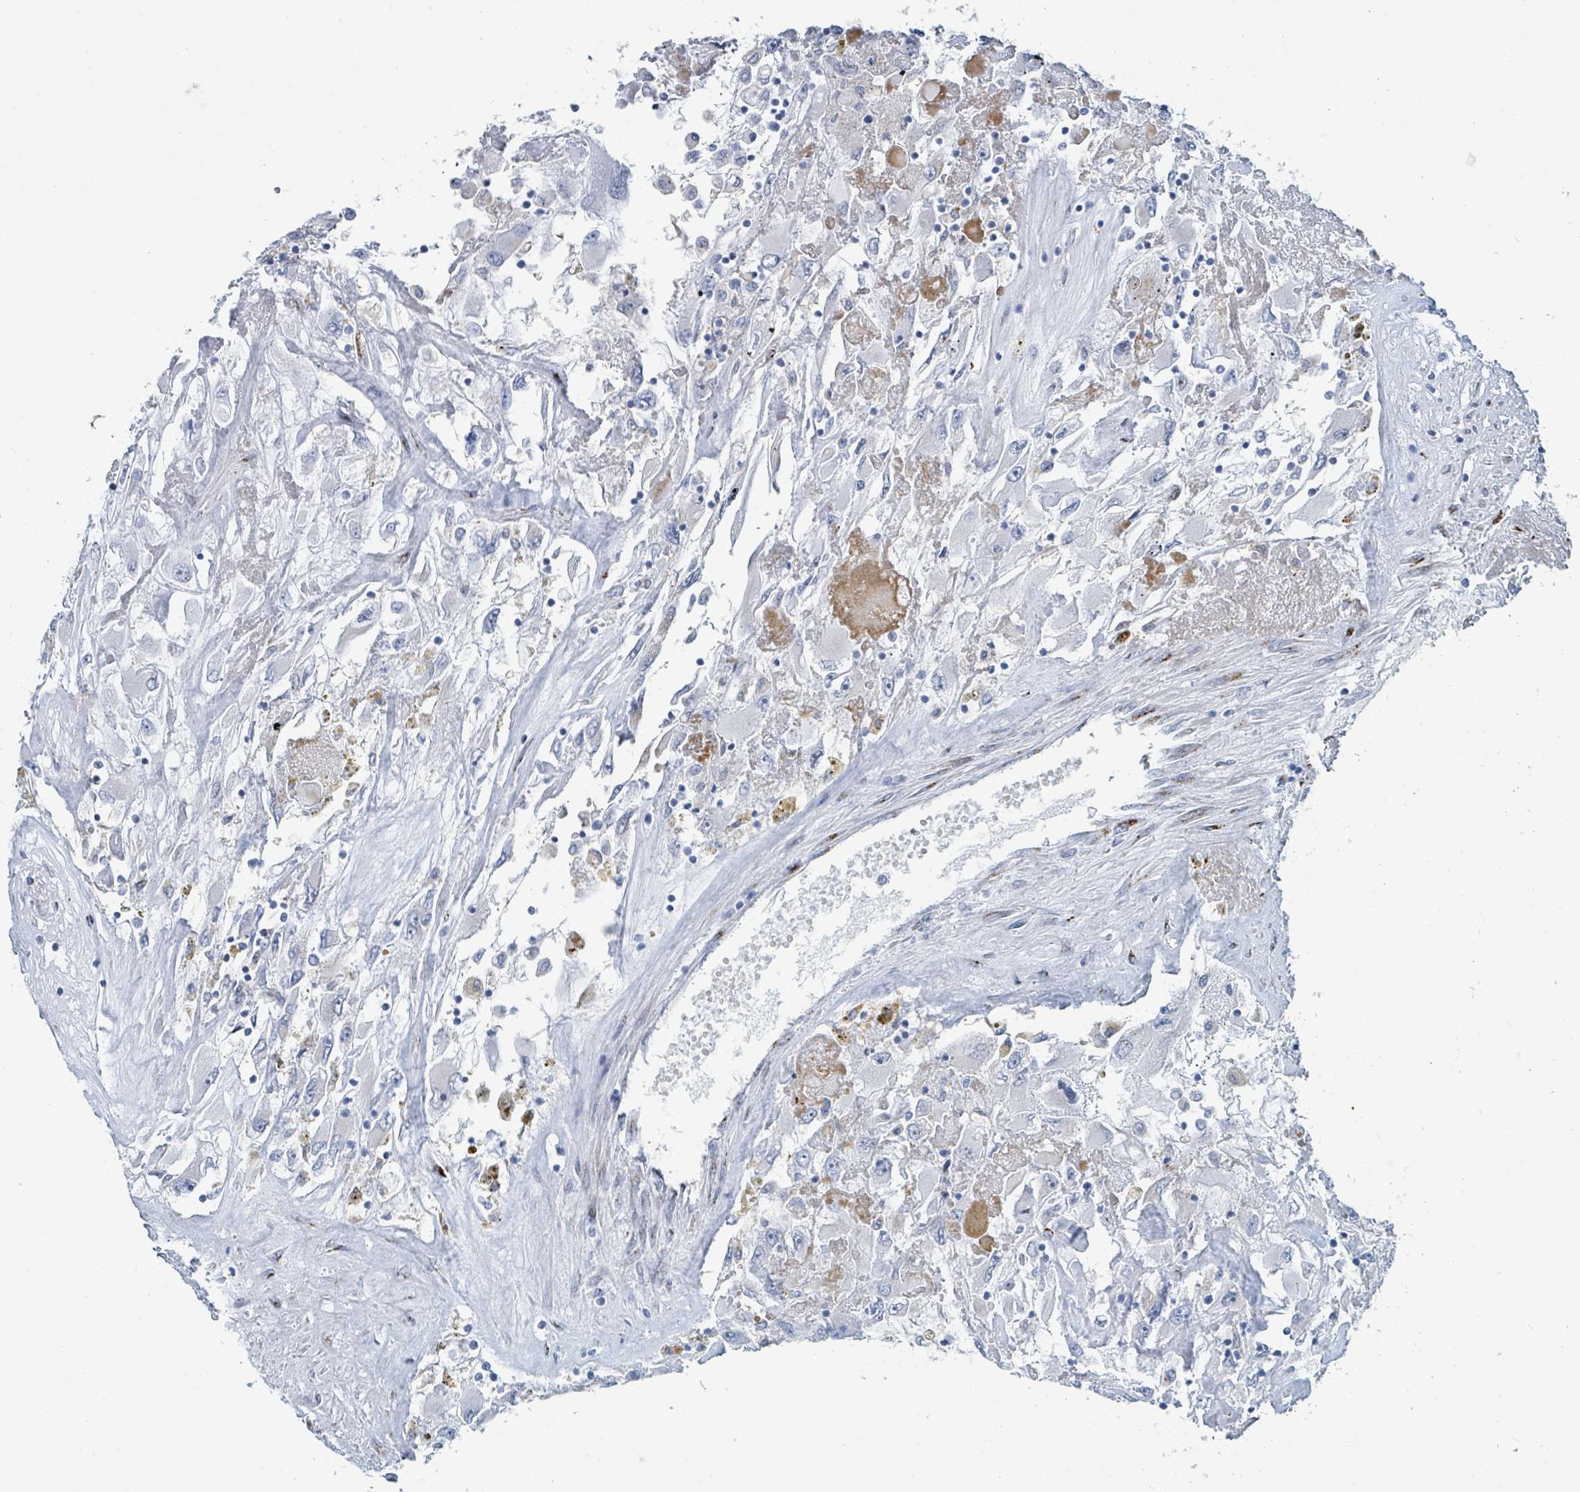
{"staining": {"intensity": "negative", "quantity": "none", "location": "none"}, "tissue": "renal cancer", "cell_type": "Tumor cells", "image_type": "cancer", "snomed": [{"axis": "morphology", "description": "Adenocarcinoma, NOS"}, {"axis": "topography", "description": "Kidney"}], "caption": "Photomicrograph shows no significant protein staining in tumor cells of renal adenocarcinoma.", "gene": "DCAF5", "patient": {"sex": "female", "age": 52}}